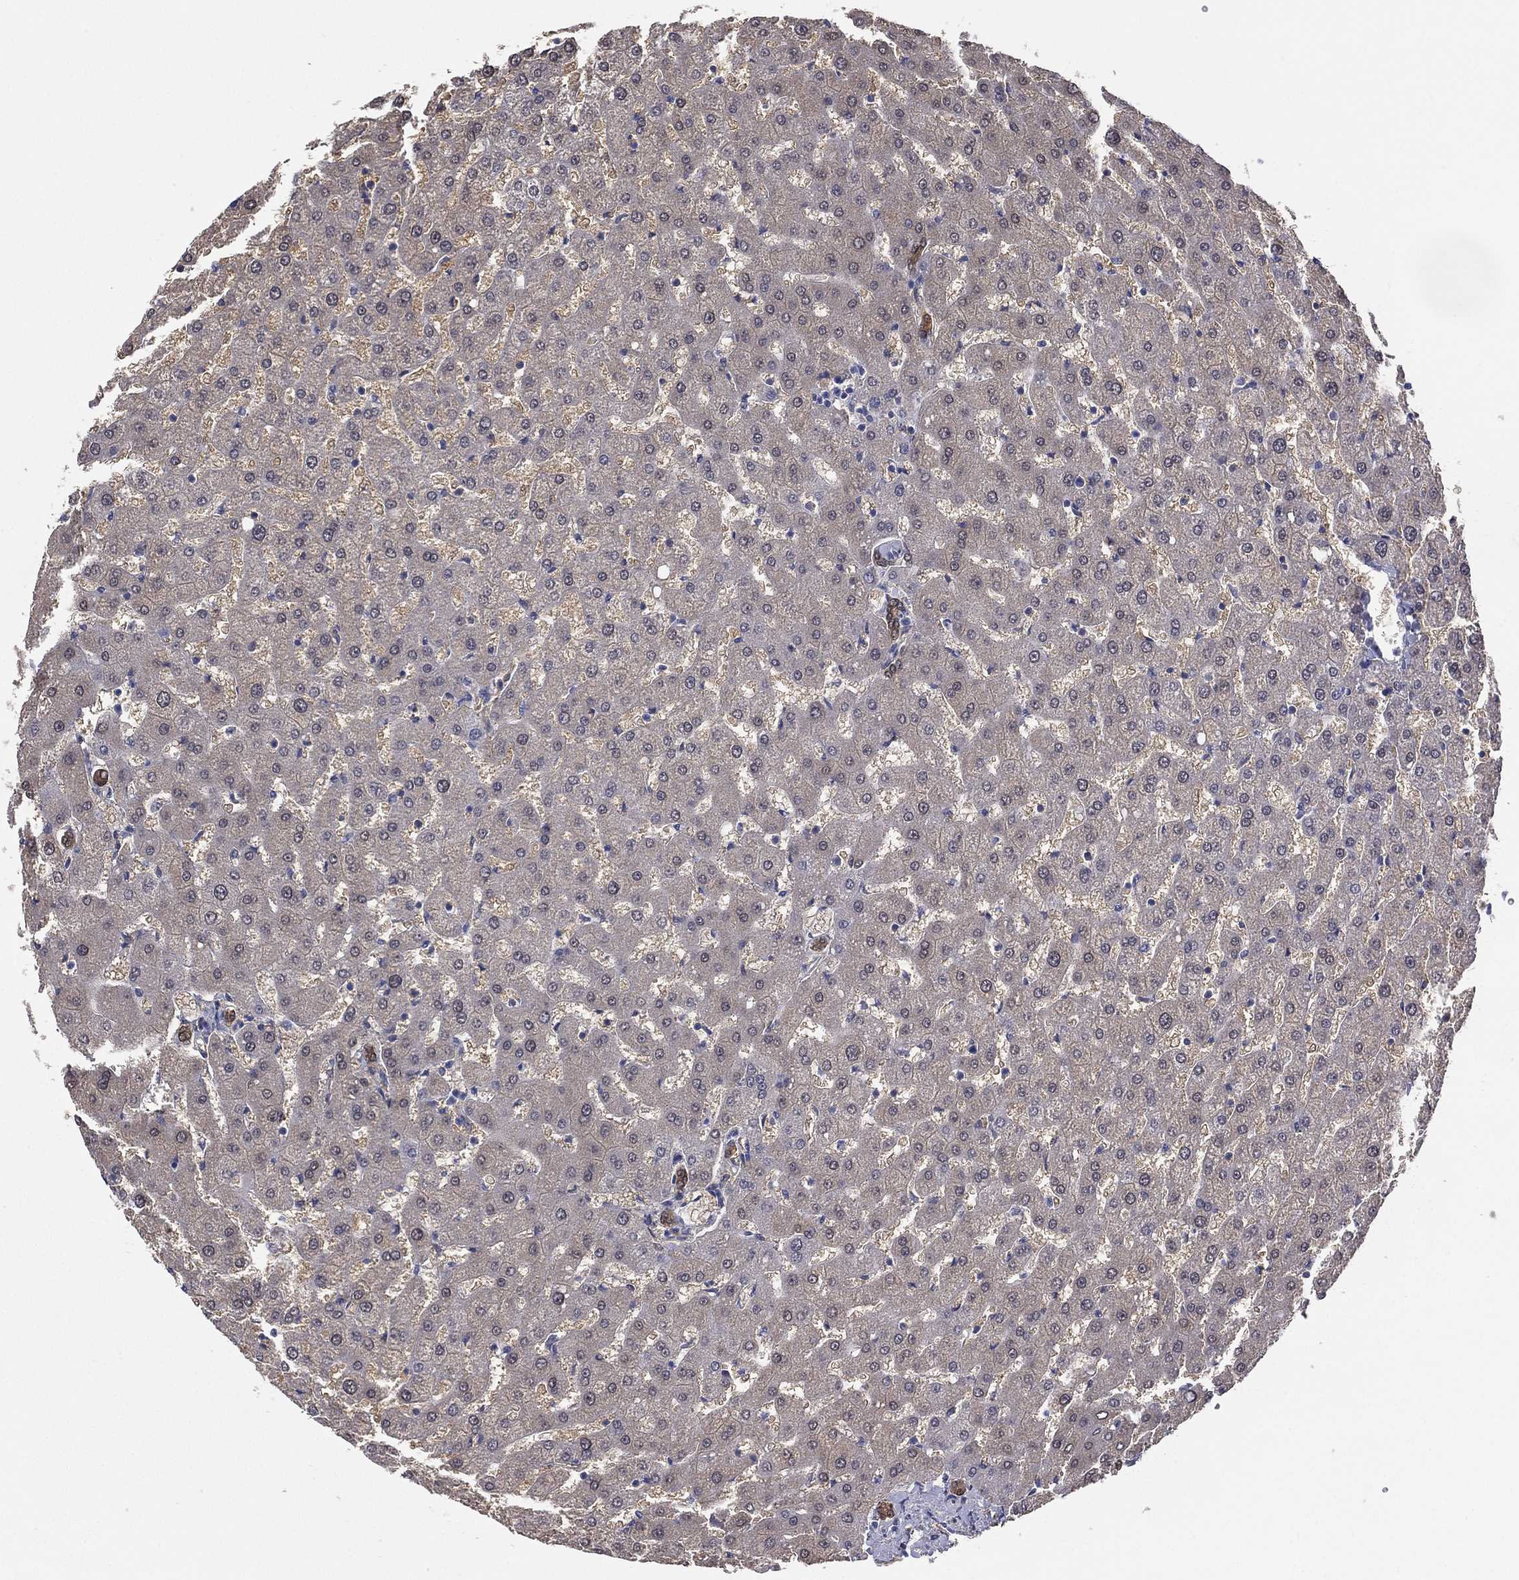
{"staining": {"intensity": "moderate", "quantity": ">75%", "location": "cytoplasmic/membranous"}, "tissue": "liver", "cell_type": "Cholangiocytes", "image_type": "normal", "snomed": [{"axis": "morphology", "description": "Normal tissue, NOS"}, {"axis": "topography", "description": "Liver"}], "caption": "Approximately >75% of cholangiocytes in unremarkable liver demonstrate moderate cytoplasmic/membranous protein staining as visualized by brown immunohistochemical staining.", "gene": "DDAH1", "patient": {"sex": "female", "age": 50}}